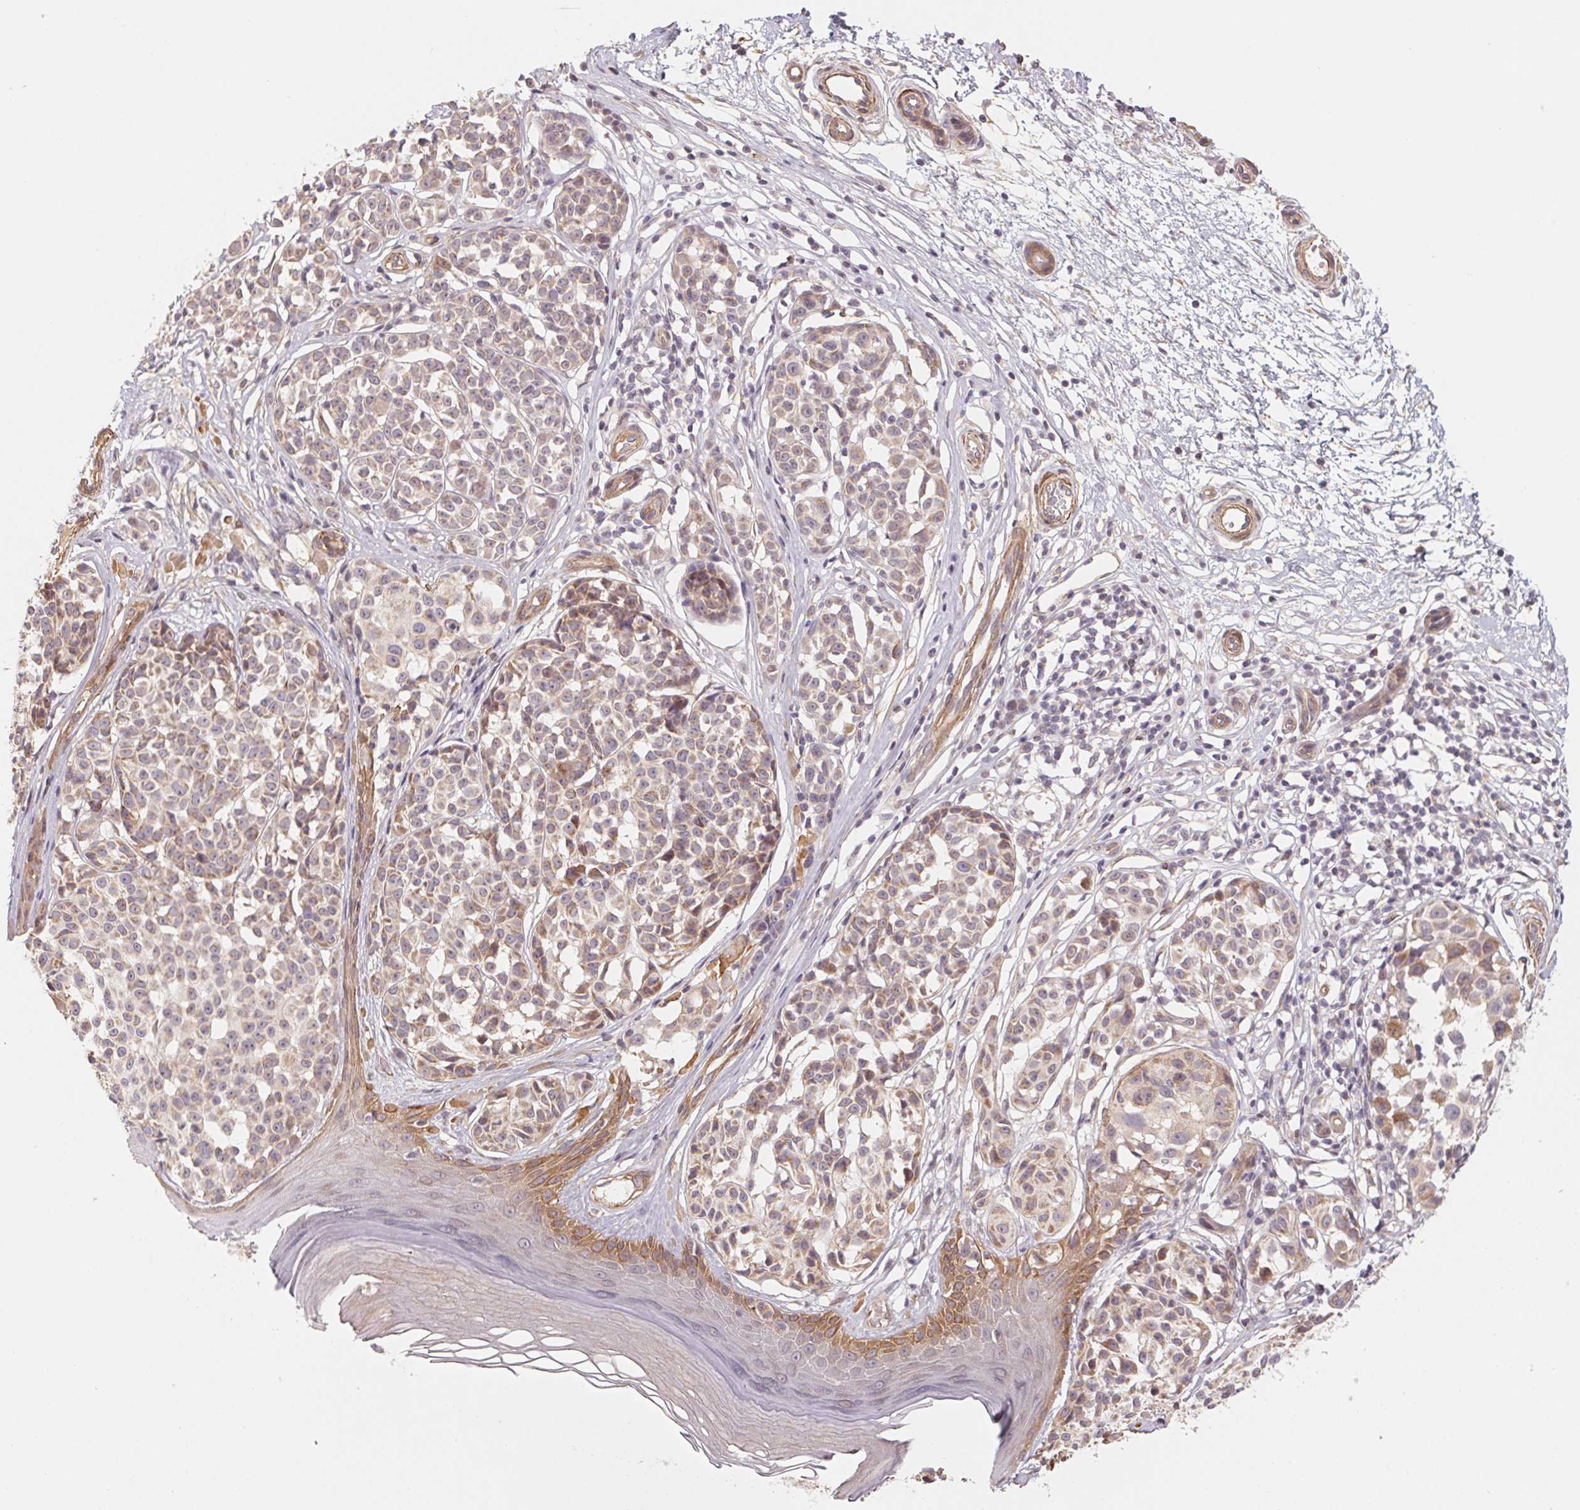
{"staining": {"intensity": "weak", "quantity": "25%-75%", "location": "cytoplasmic/membranous"}, "tissue": "melanoma", "cell_type": "Tumor cells", "image_type": "cancer", "snomed": [{"axis": "morphology", "description": "Malignant melanoma, NOS"}, {"axis": "topography", "description": "Skin"}], "caption": "Immunohistochemistry (IHC) image of neoplastic tissue: melanoma stained using immunohistochemistry shows low levels of weak protein expression localized specifically in the cytoplasmic/membranous of tumor cells, appearing as a cytoplasmic/membranous brown color.", "gene": "CCDC112", "patient": {"sex": "female", "age": 90}}